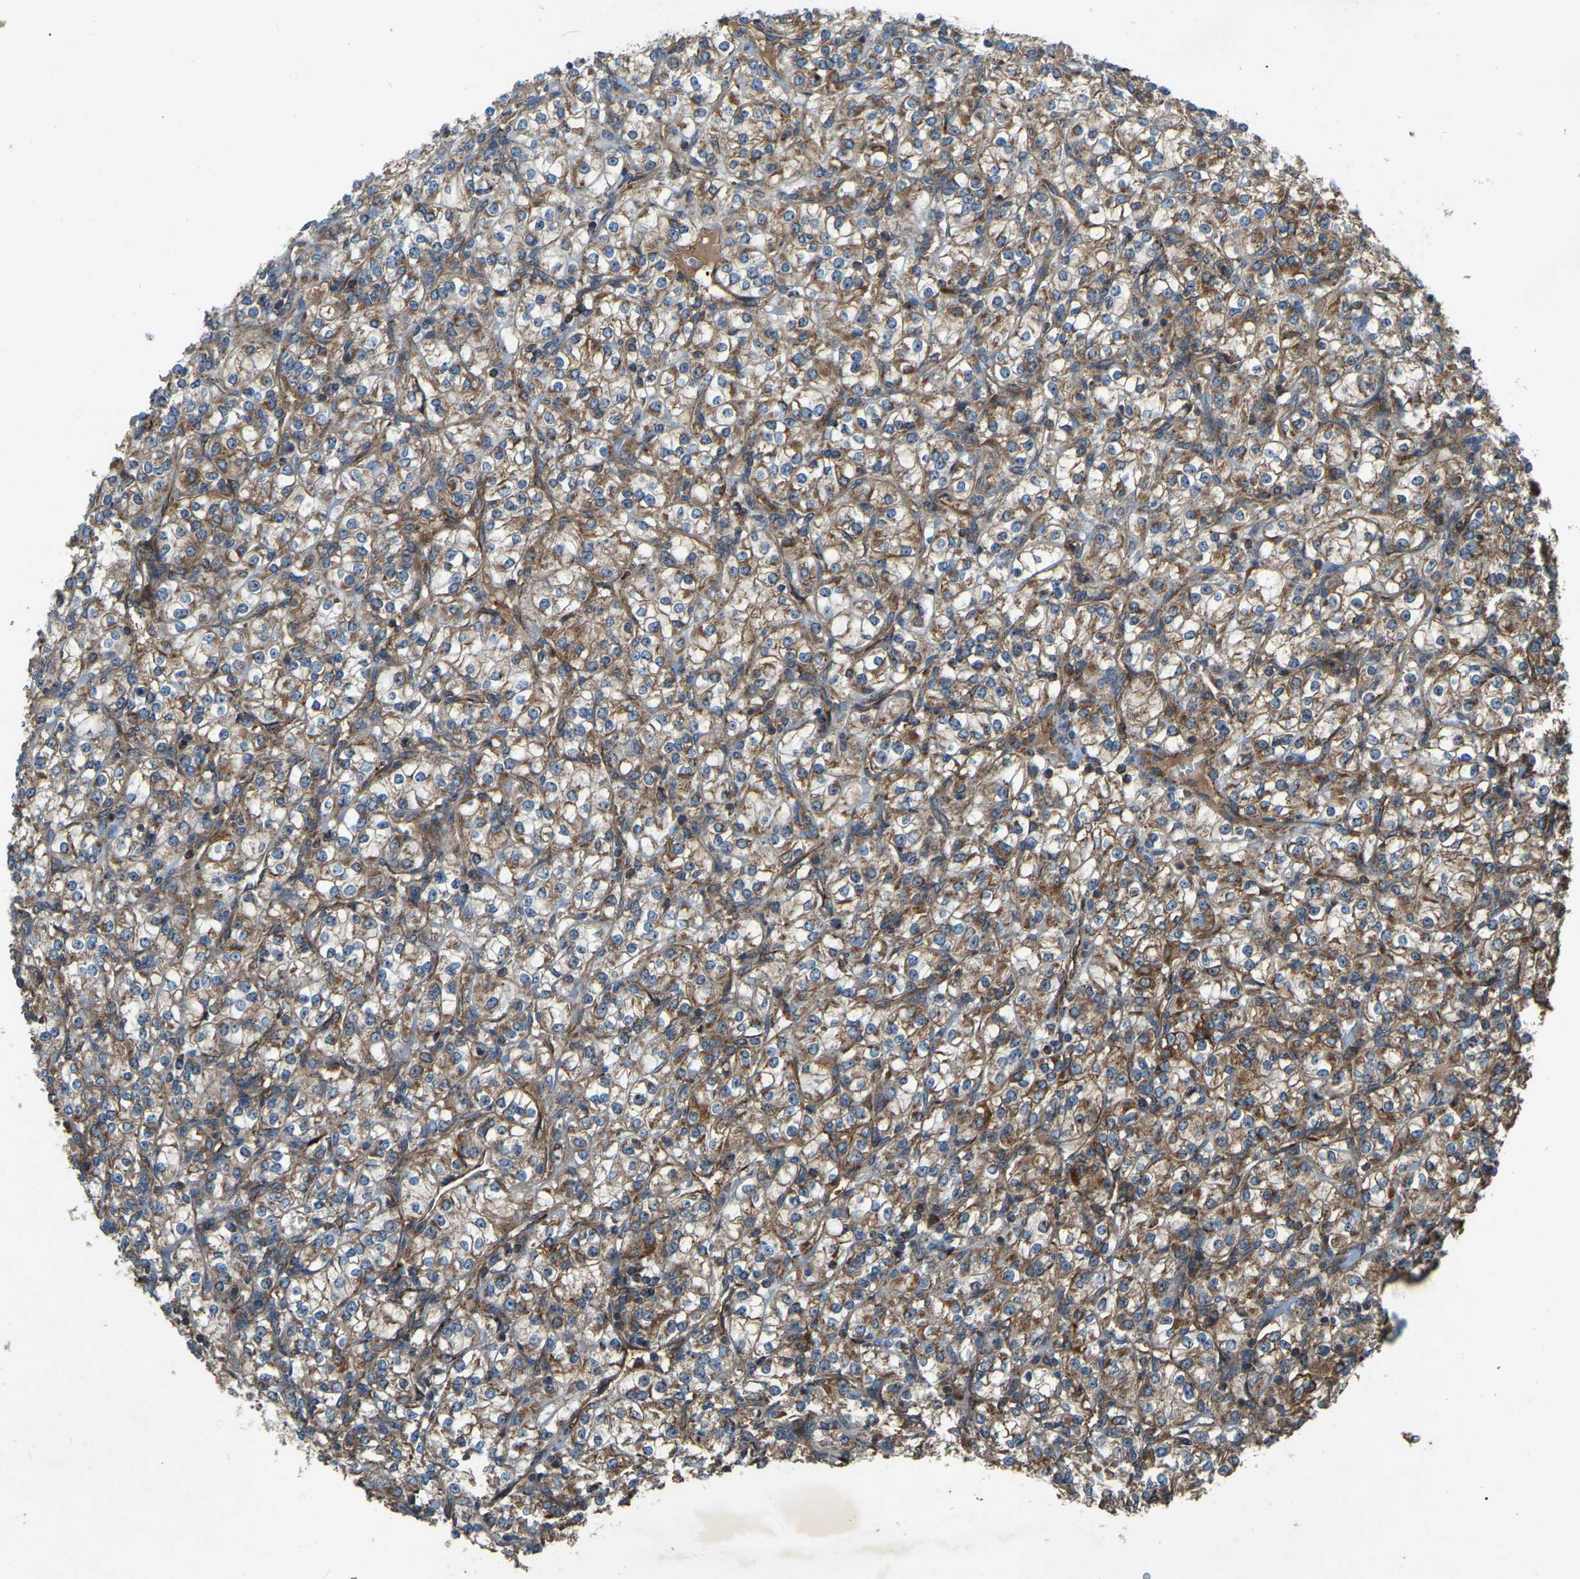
{"staining": {"intensity": "moderate", "quantity": "25%-75%", "location": "cytoplasmic/membranous"}, "tissue": "renal cancer", "cell_type": "Tumor cells", "image_type": "cancer", "snomed": [{"axis": "morphology", "description": "Adenocarcinoma, NOS"}, {"axis": "topography", "description": "Kidney"}], "caption": "Moderate cytoplasmic/membranous expression is identified in about 25%-75% of tumor cells in renal cancer (adenocarcinoma). The protein is stained brown, and the nuclei are stained in blue (DAB (3,3'-diaminobenzidine) IHC with brightfield microscopy, high magnification).", "gene": "SAMD9L", "patient": {"sex": "male", "age": 77}}